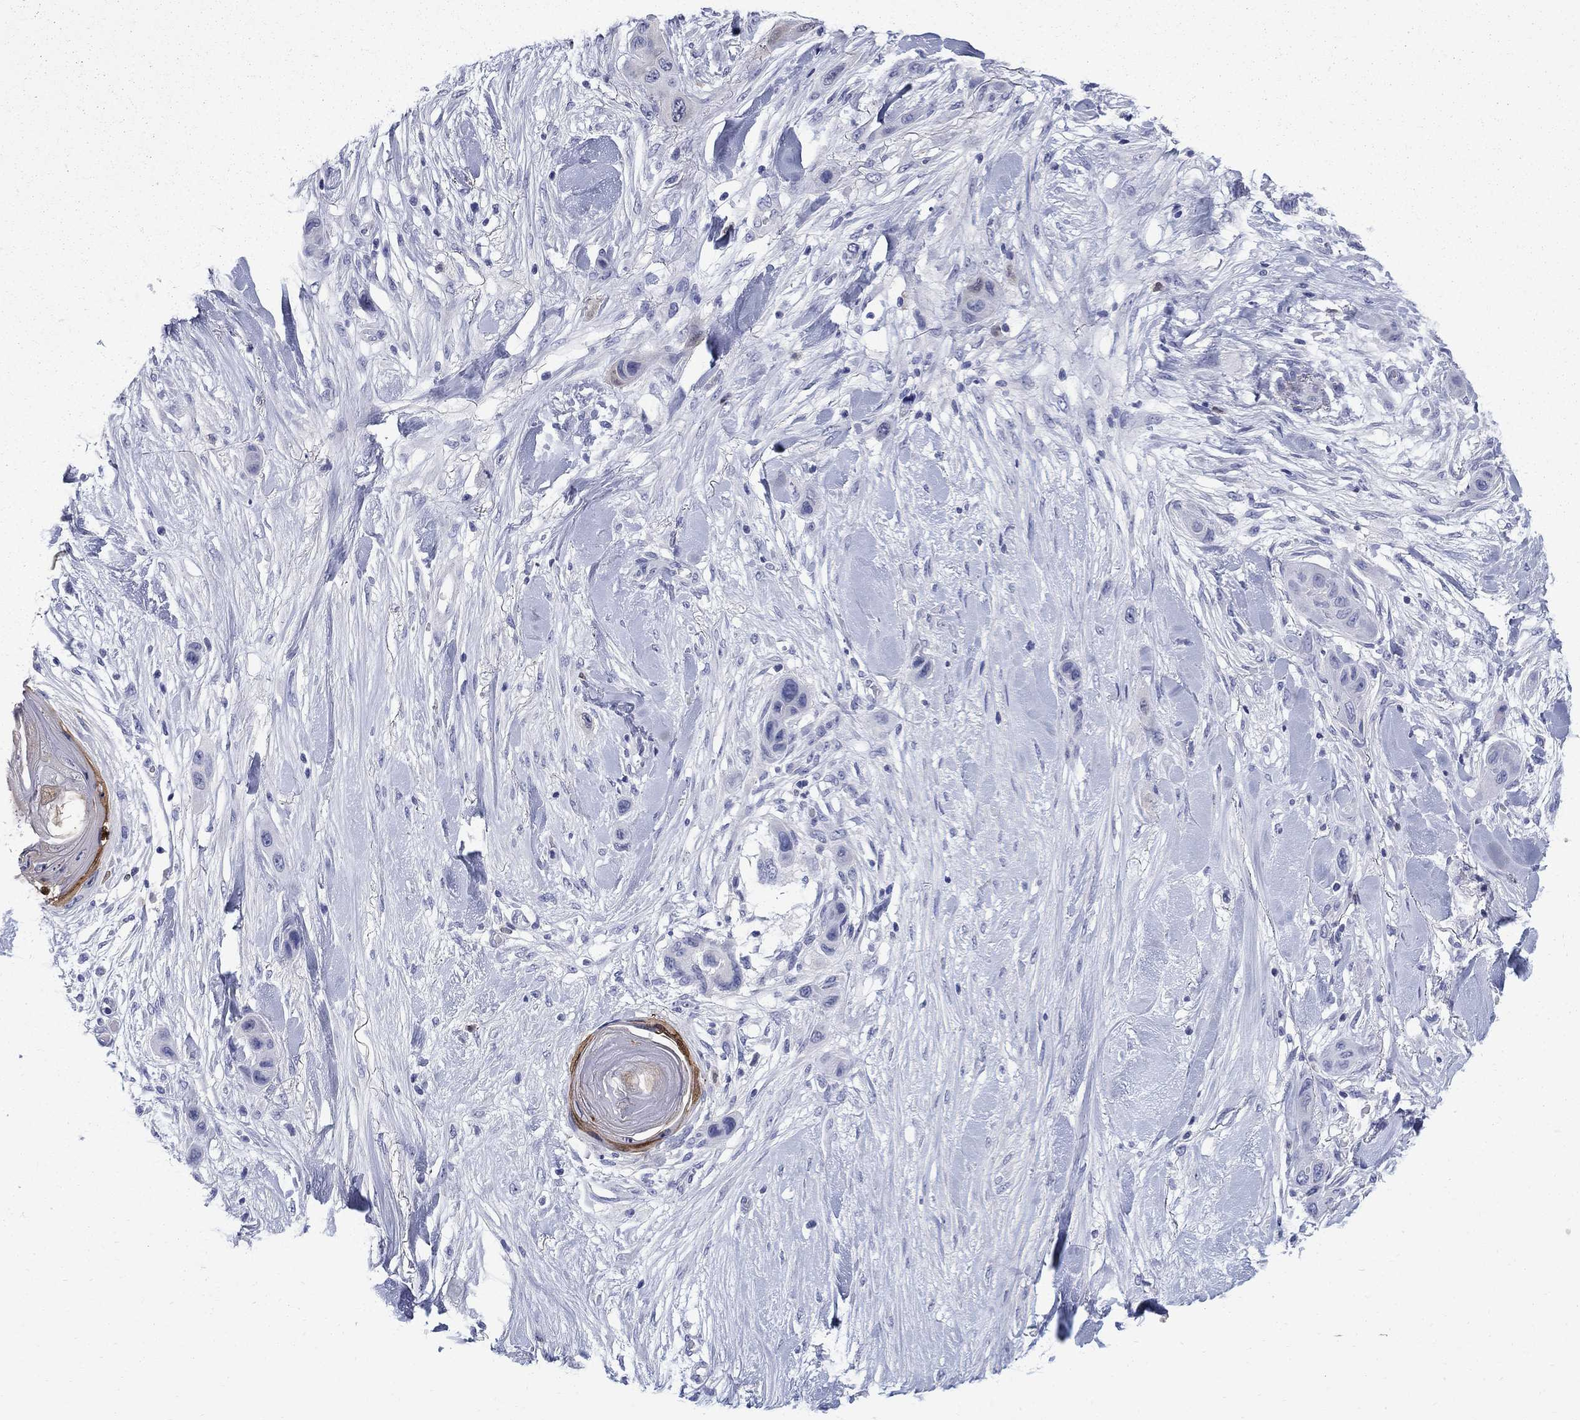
{"staining": {"intensity": "negative", "quantity": "none", "location": "none"}, "tissue": "skin cancer", "cell_type": "Tumor cells", "image_type": "cancer", "snomed": [{"axis": "morphology", "description": "Squamous cell carcinoma, NOS"}, {"axis": "topography", "description": "Skin"}], "caption": "Immunohistochemistry photomicrograph of skin cancer stained for a protein (brown), which displays no expression in tumor cells. (DAB (3,3'-diaminobenzidine) immunohistochemistry (IHC) visualized using brightfield microscopy, high magnification).", "gene": "SERPINB2", "patient": {"sex": "male", "age": 79}}